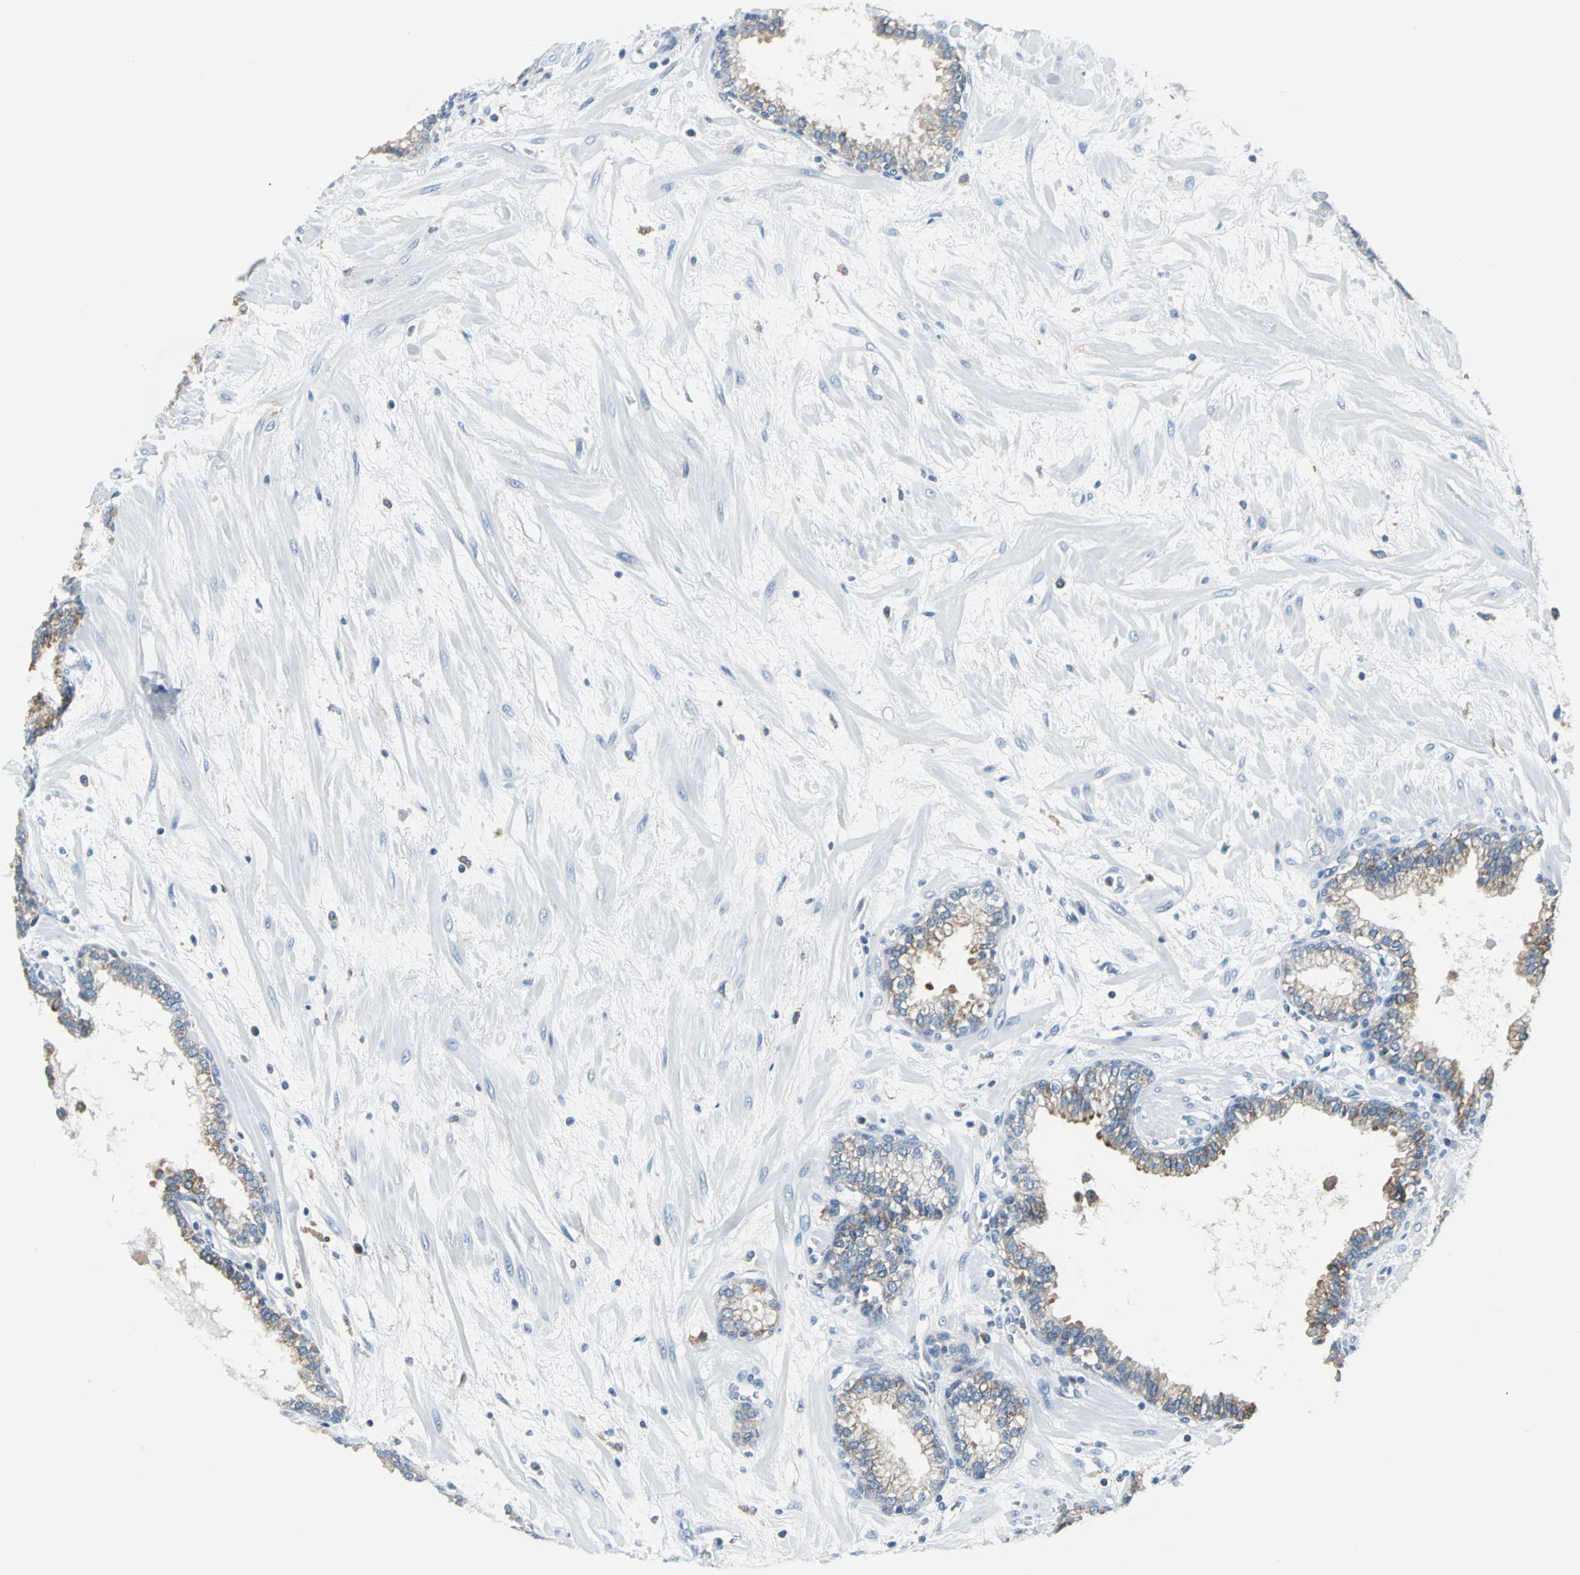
{"staining": {"intensity": "moderate", "quantity": "<25%", "location": "cytoplasmic/membranous"}, "tissue": "prostate", "cell_type": "Glandular cells", "image_type": "normal", "snomed": [{"axis": "morphology", "description": "Normal tissue, NOS"}, {"axis": "topography", "description": "Prostate"}], "caption": "High-magnification brightfield microscopy of unremarkable prostate stained with DAB (3,3'-diaminobenzidine) (brown) and counterstained with hematoxylin (blue). glandular cells exhibit moderate cytoplasmic/membranous positivity is present in approximately<25% of cells.", "gene": "IQGAP2", "patient": {"sex": "male", "age": 64}}